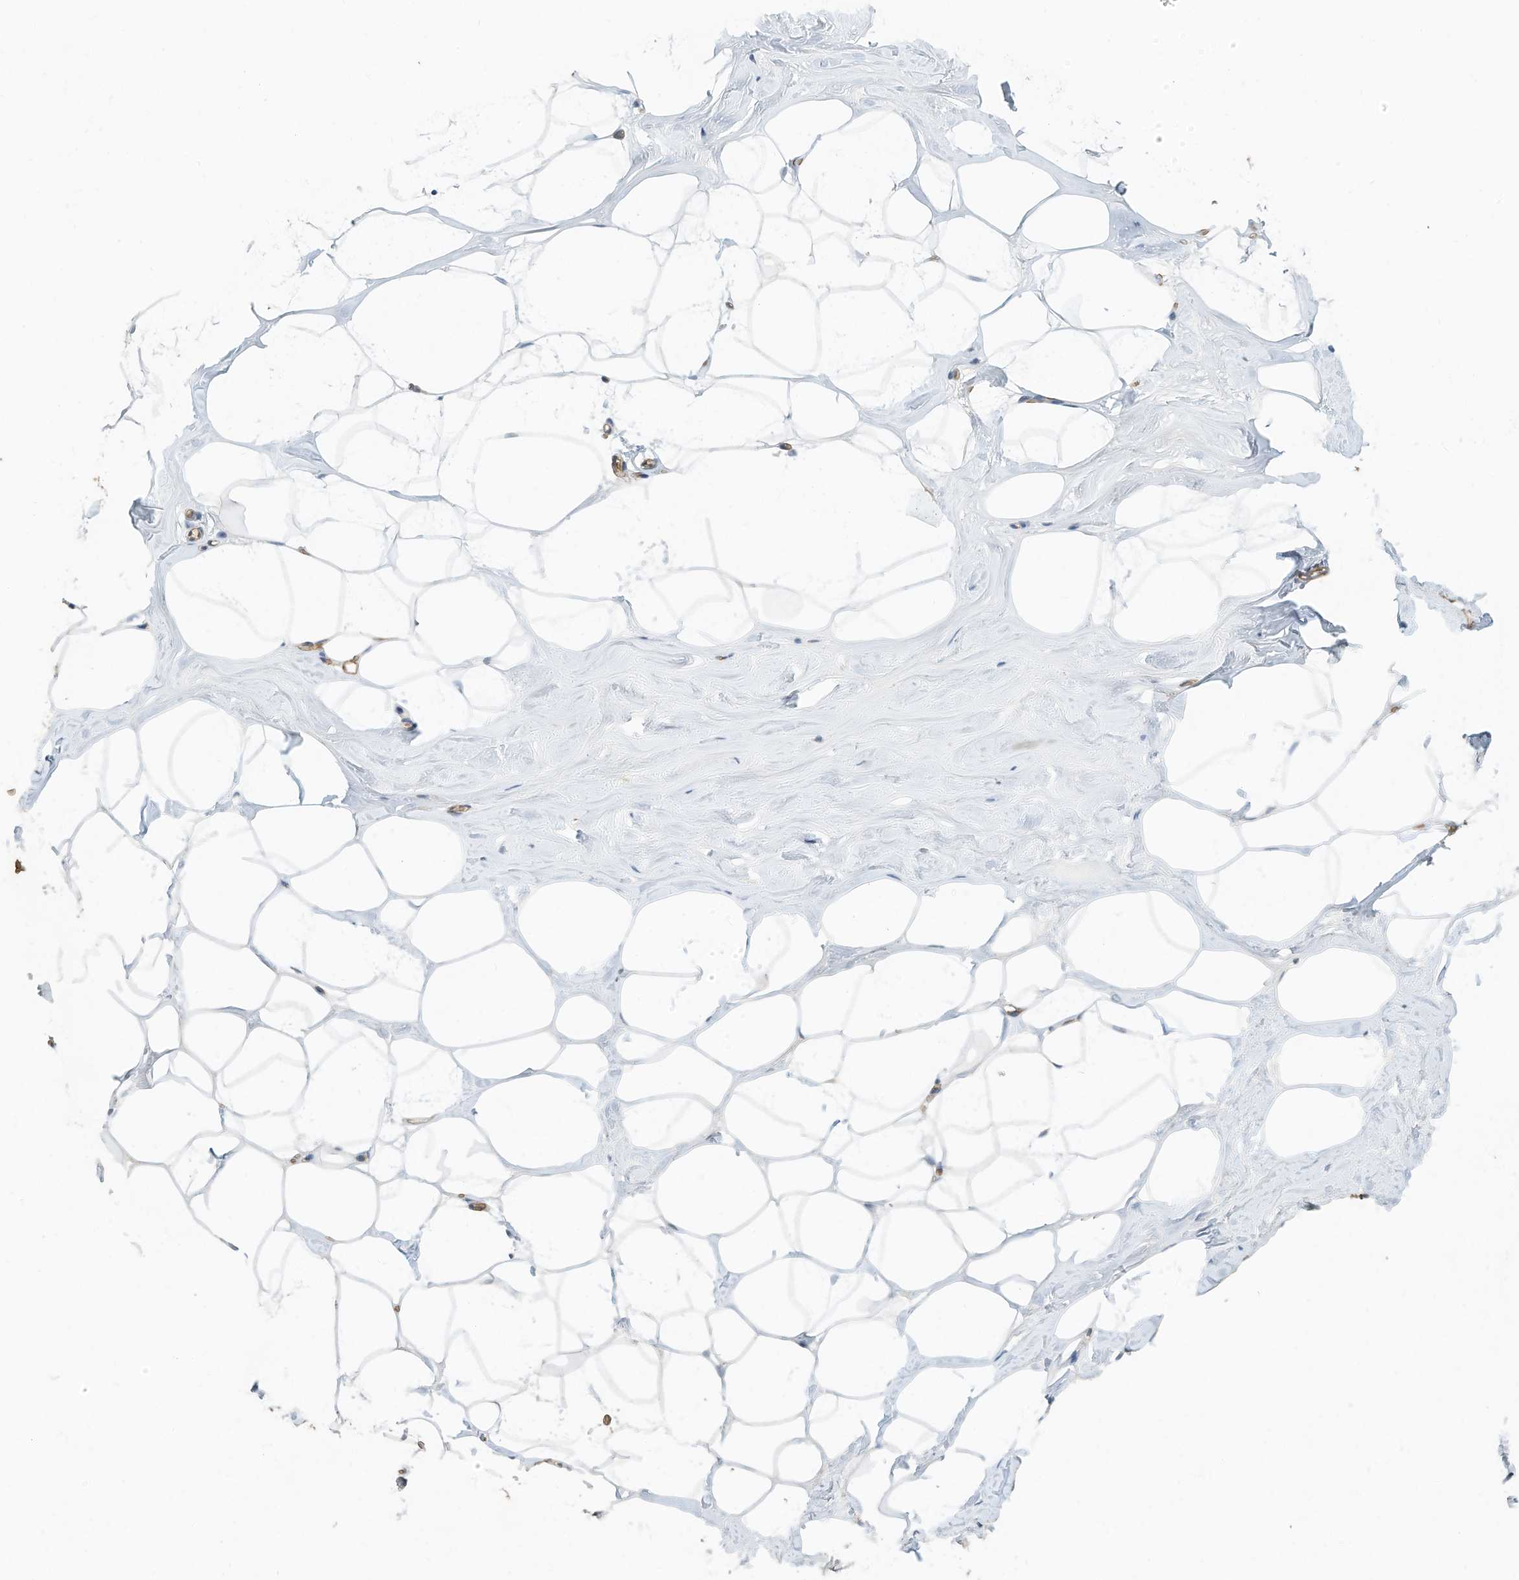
{"staining": {"intensity": "moderate", "quantity": "25%-75%", "location": "cytoplasmic/membranous"}, "tissue": "adipose tissue", "cell_type": "Adipocytes", "image_type": "normal", "snomed": [{"axis": "morphology", "description": "Normal tissue, NOS"}, {"axis": "morphology", "description": "Fibrosis, NOS"}, {"axis": "topography", "description": "Breast"}, {"axis": "topography", "description": "Adipose tissue"}], "caption": "This is a photomicrograph of IHC staining of unremarkable adipose tissue, which shows moderate staining in the cytoplasmic/membranous of adipocytes.", "gene": "RCAN3", "patient": {"sex": "female", "age": 39}}